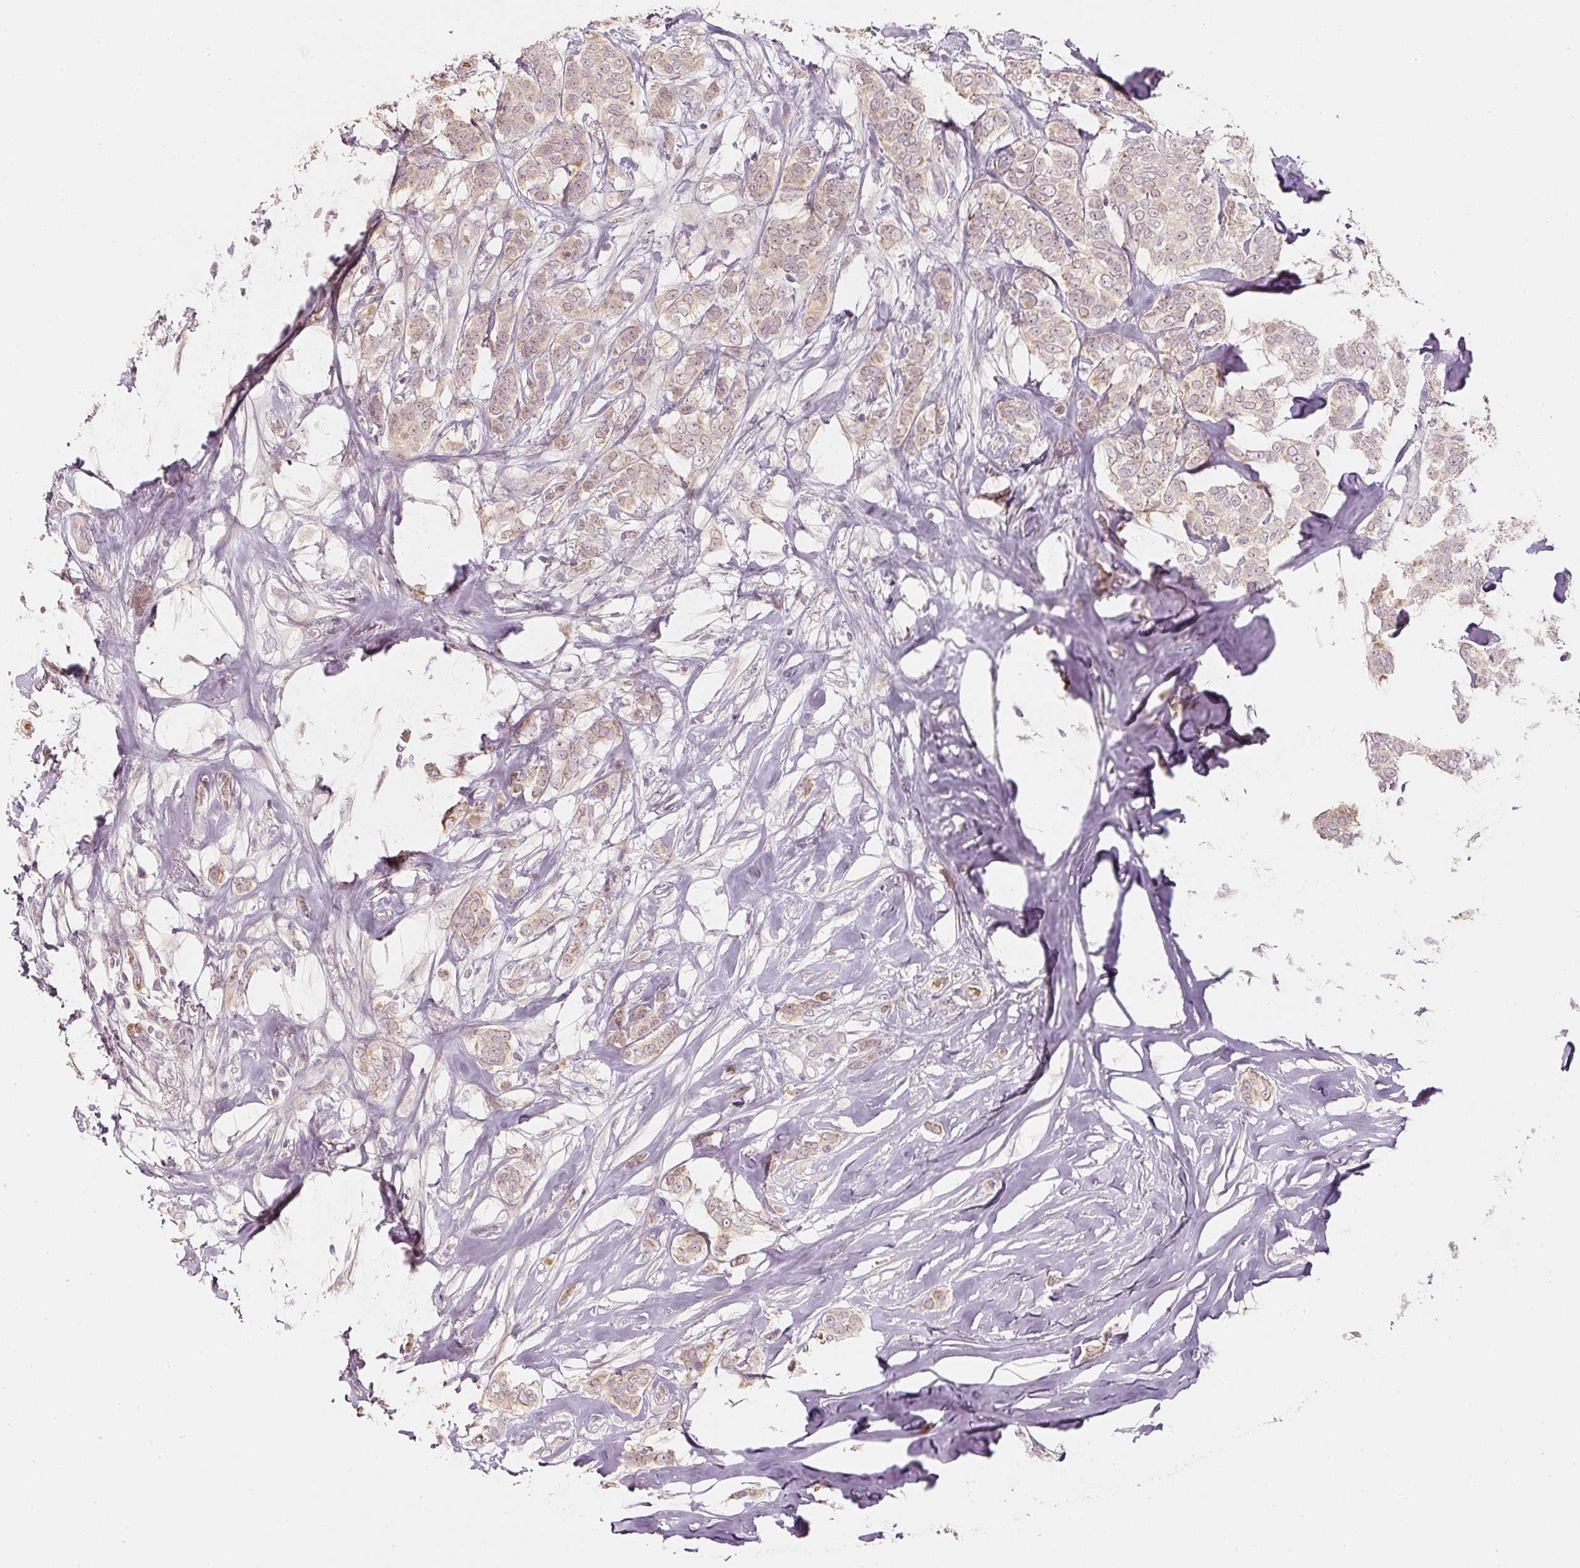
{"staining": {"intensity": "weak", "quantity": ">75%", "location": "cytoplasmic/membranous"}, "tissue": "breast cancer", "cell_type": "Tumor cells", "image_type": "cancer", "snomed": [{"axis": "morphology", "description": "Duct carcinoma"}, {"axis": "topography", "description": "Breast"}], "caption": "High-magnification brightfield microscopy of infiltrating ductal carcinoma (breast) stained with DAB (brown) and counterstained with hematoxylin (blue). tumor cells exhibit weak cytoplasmic/membranous positivity is present in approximately>75% of cells. (brown staining indicates protein expression, while blue staining denotes nuclei).", "gene": "GZMA", "patient": {"sex": "female", "age": 72}}